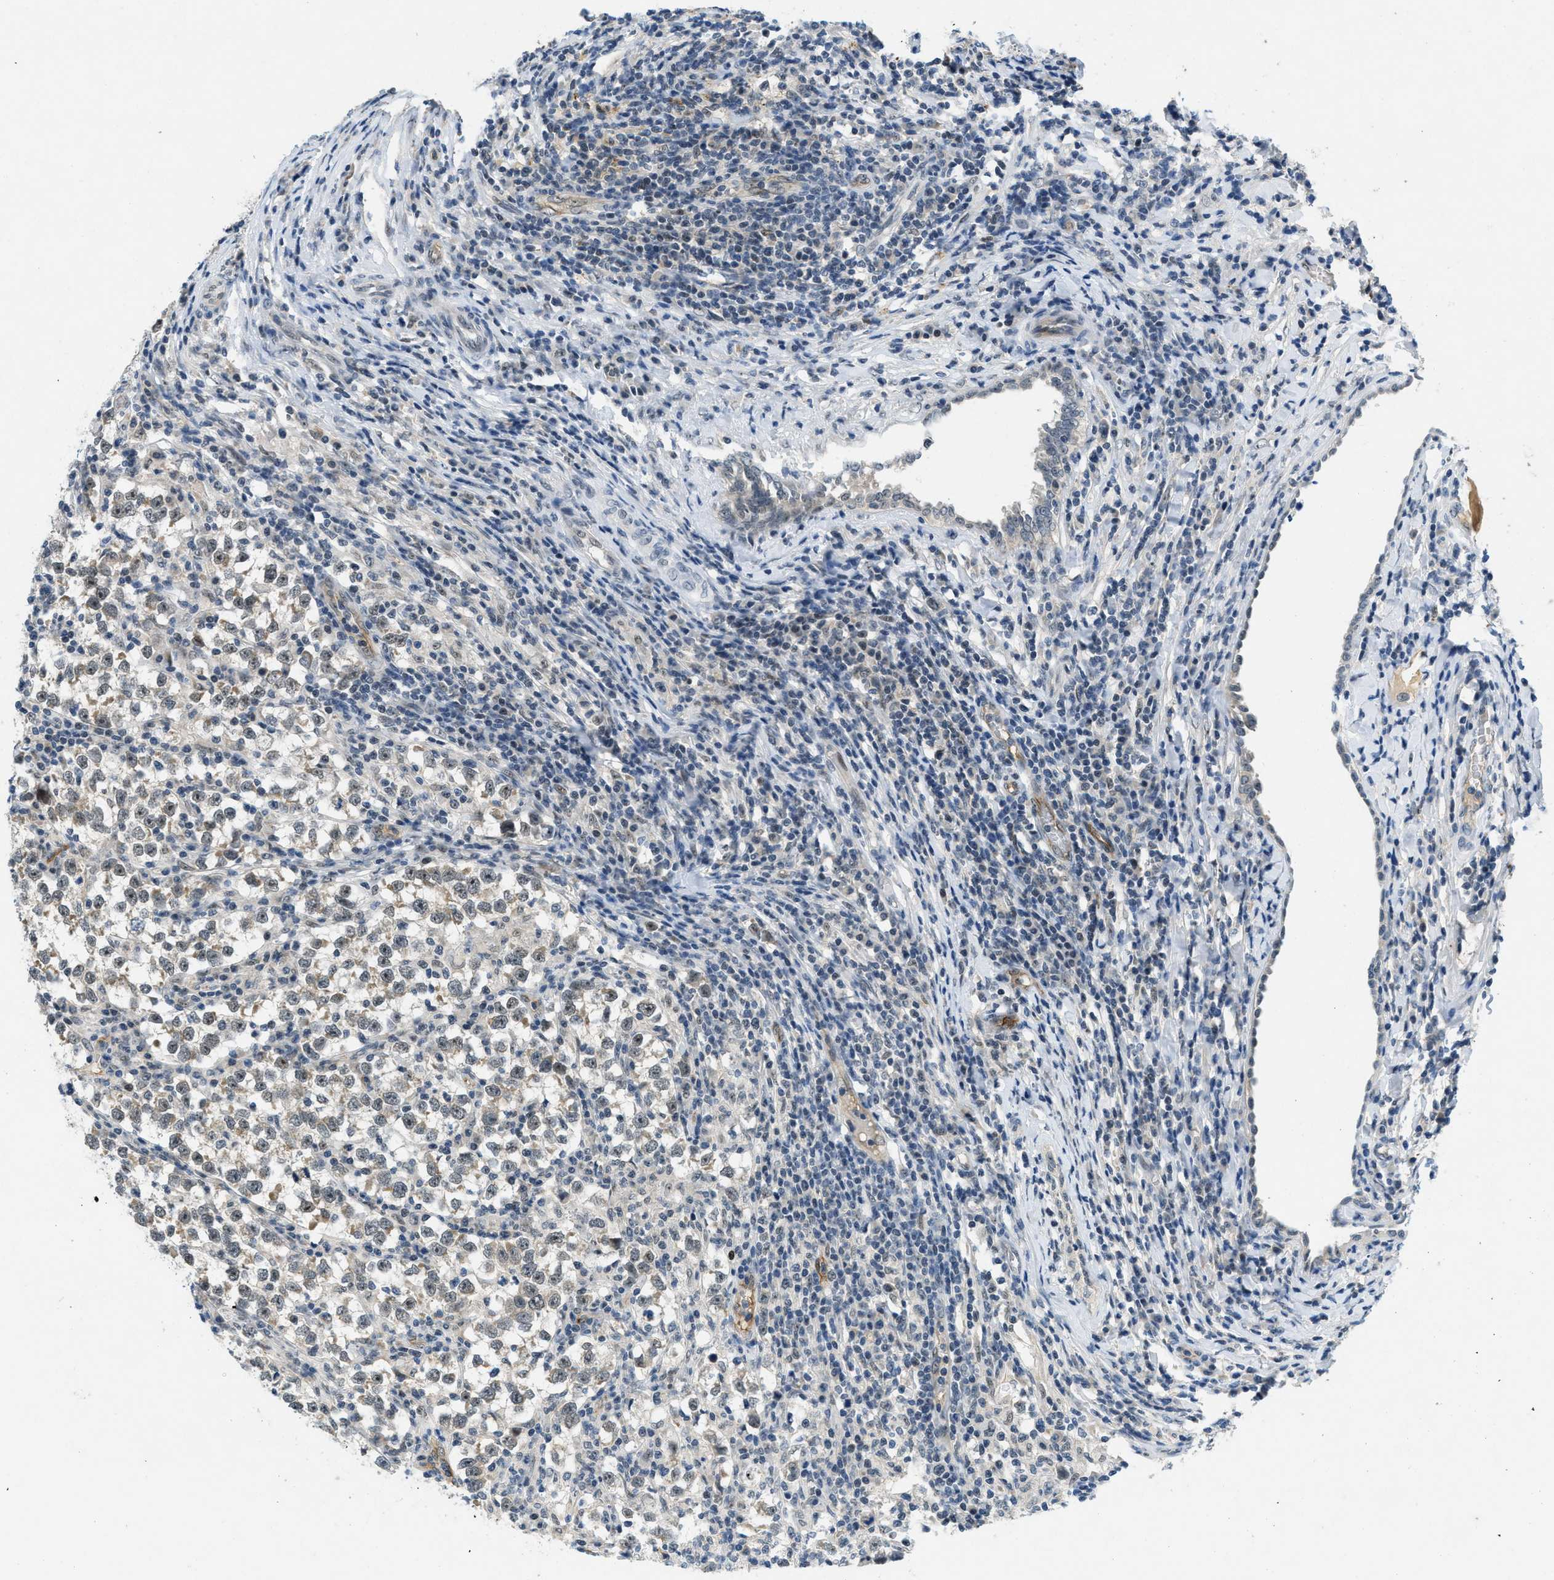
{"staining": {"intensity": "negative", "quantity": "none", "location": "none"}, "tissue": "testis cancer", "cell_type": "Tumor cells", "image_type": "cancer", "snomed": [{"axis": "morphology", "description": "Normal tissue, NOS"}, {"axis": "morphology", "description": "Seminoma, NOS"}, {"axis": "topography", "description": "Testis"}], "caption": "Immunohistochemistry (IHC) of human testis cancer (seminoma) shows no positivity in tumor cells.", "gene": "SLCO2A1", "patient": {"sex": "male", "age": 43}}